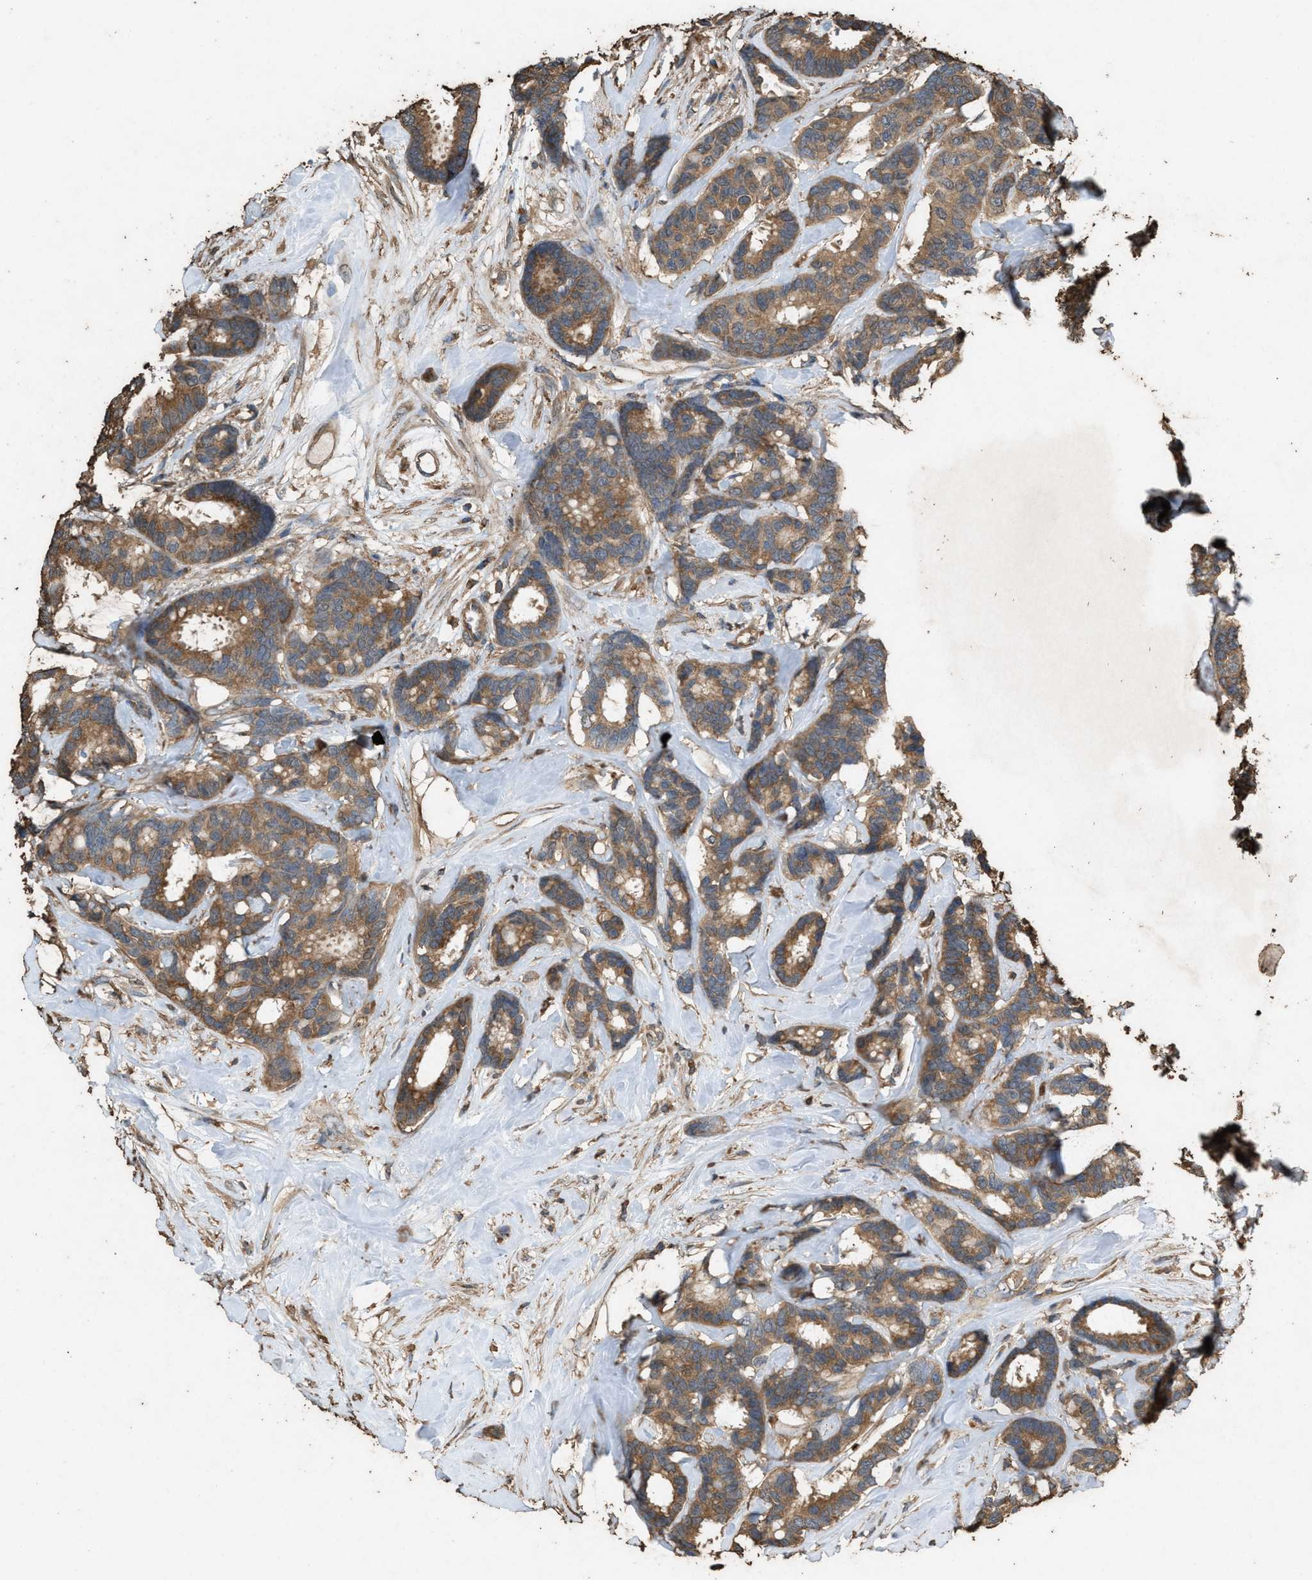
{"staining": {"intensity": "moderate", "quantity": ">75%", "location": "cytoplasmic/membranous"}, "tissue": "breast cancer", "cell_type": "Tumor cells", "image_type": "cancer", "snomed": [{"axis": "morphology", "description": "Duct carcinoma"}, {"axis": "topography", "description": "Breast"}], "caption": "Breast cancer tissue reveals moderate cytoplasmic/membranous staining in approximately >75% of tumor cells", "gene": "DCAF7", "patient": {"sex": "female", "age": 87}}